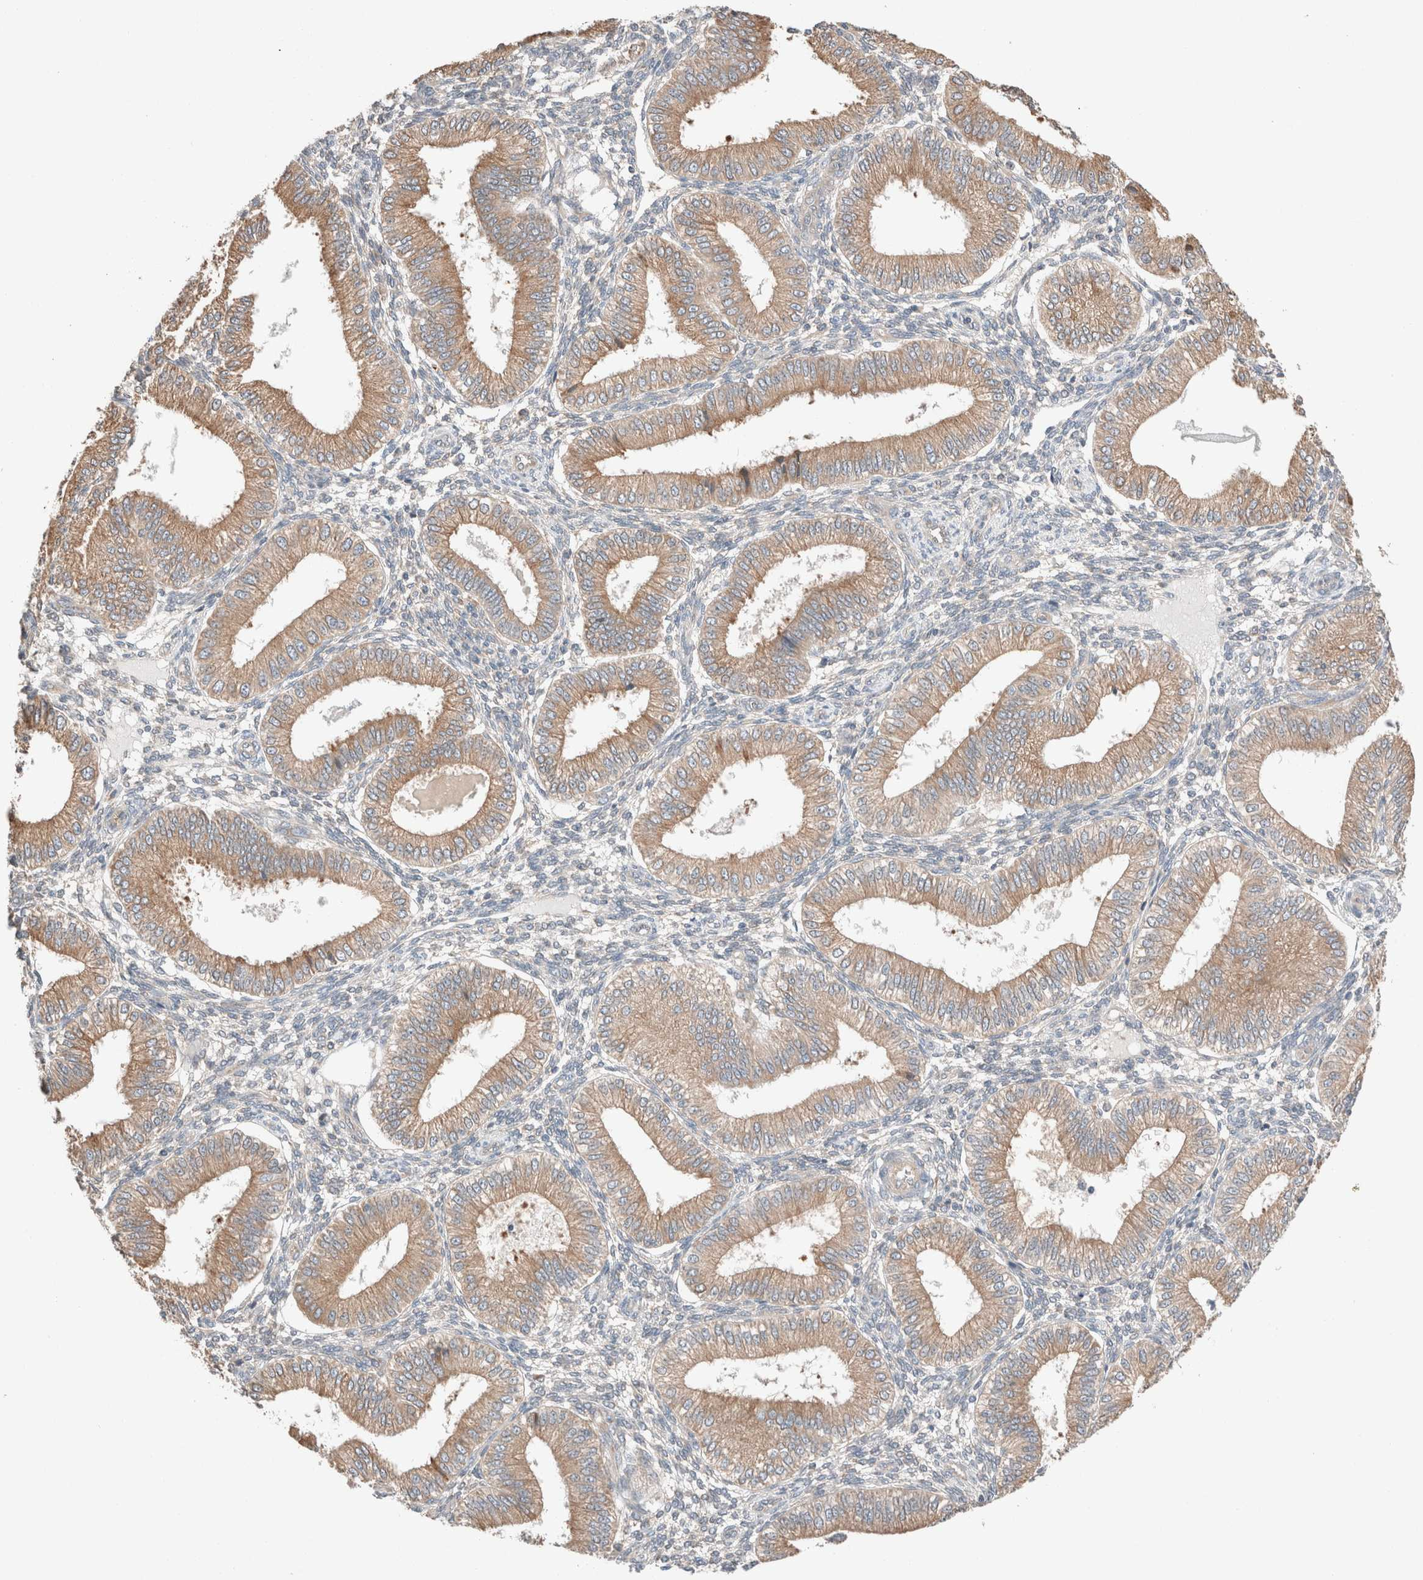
{"staining": {"intensity": "negative", "quantity": "none", "location": "none"}, "tissue": "endometrium", "cell_type": "Cells in endometrial stroma", "image_type": "normal", "snomed": [{"axis": "morphology", "description": "Normal tissue, NOS"}, {"axis": "topography", "description": "Endometrium"}], "caption": "Unremarkable endometrium was stained to show a protein in brown. There is no significant expression in cells in endometrial stroma. (DAB immunohistochemistry (IHC) with hematoxylin counter stain).", "gene": "PCM1", "patient": {"sex": "female", "age": 39}}